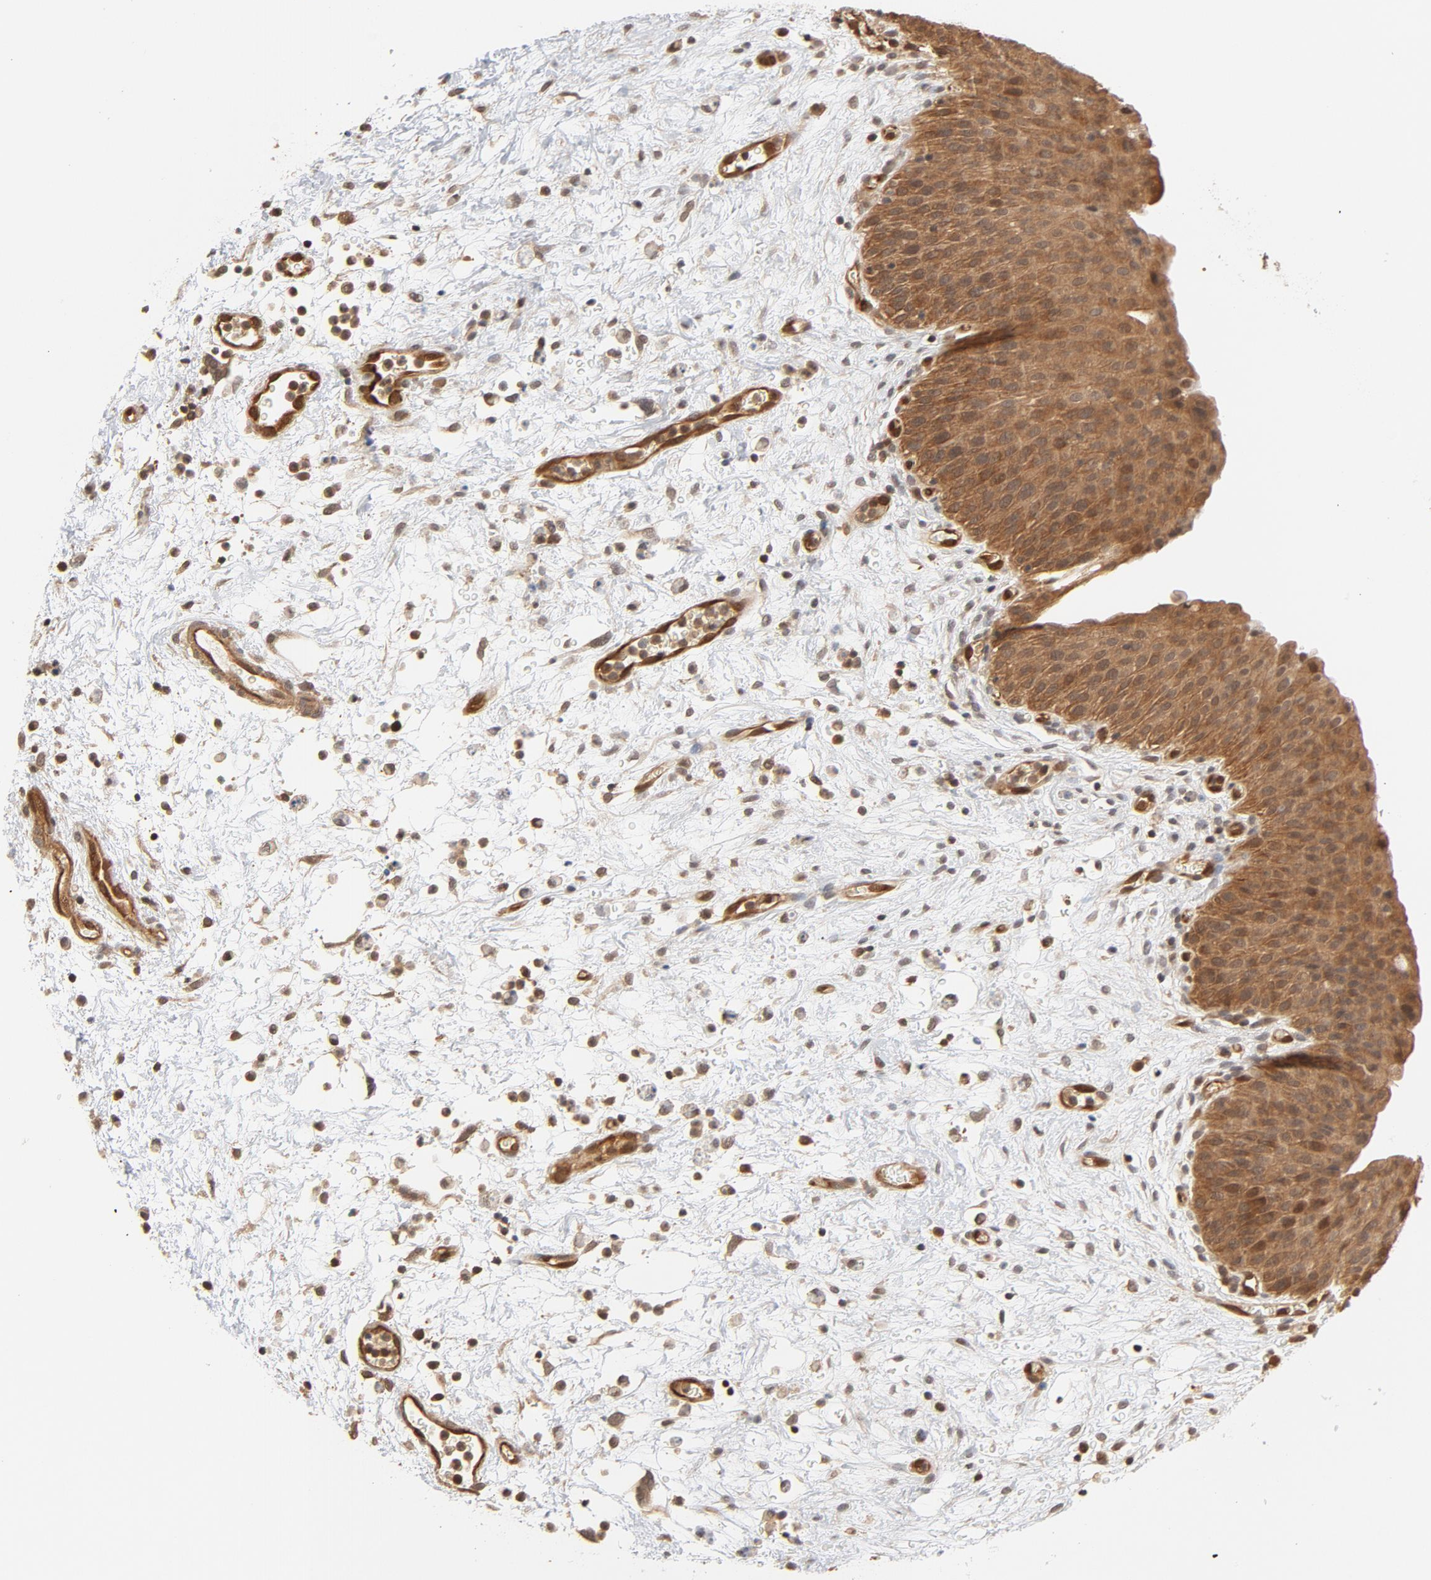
{"staining": {"intensity": "moderate", "quantity": ">75%", "location": "cytoplasmic/membranous,nuclear"}, "tissue": "urinary bladder", "cell_type": "Urothelial cells", "image_type": "normal", "snomed": [{"axis": "morphology", "description": "Normal tissue, NOS"}, {"axis": "morphology", "description": "Dysplasia, NOS"}, {"axis": "topography", "description": "Urinary bladder"}], "caption": "Urinary bladder stained with DAB (3,3'-diaminobenzidine) IHC exhibits medium levels of moderate cytoplasmic/membranous,nuclear staining in about >75% of urothelial cells. Ihc stains the protein in brown and the nuclei are stained blue.", "gene": "CDC37", "patient": {"sex": "male", "age": 35}}